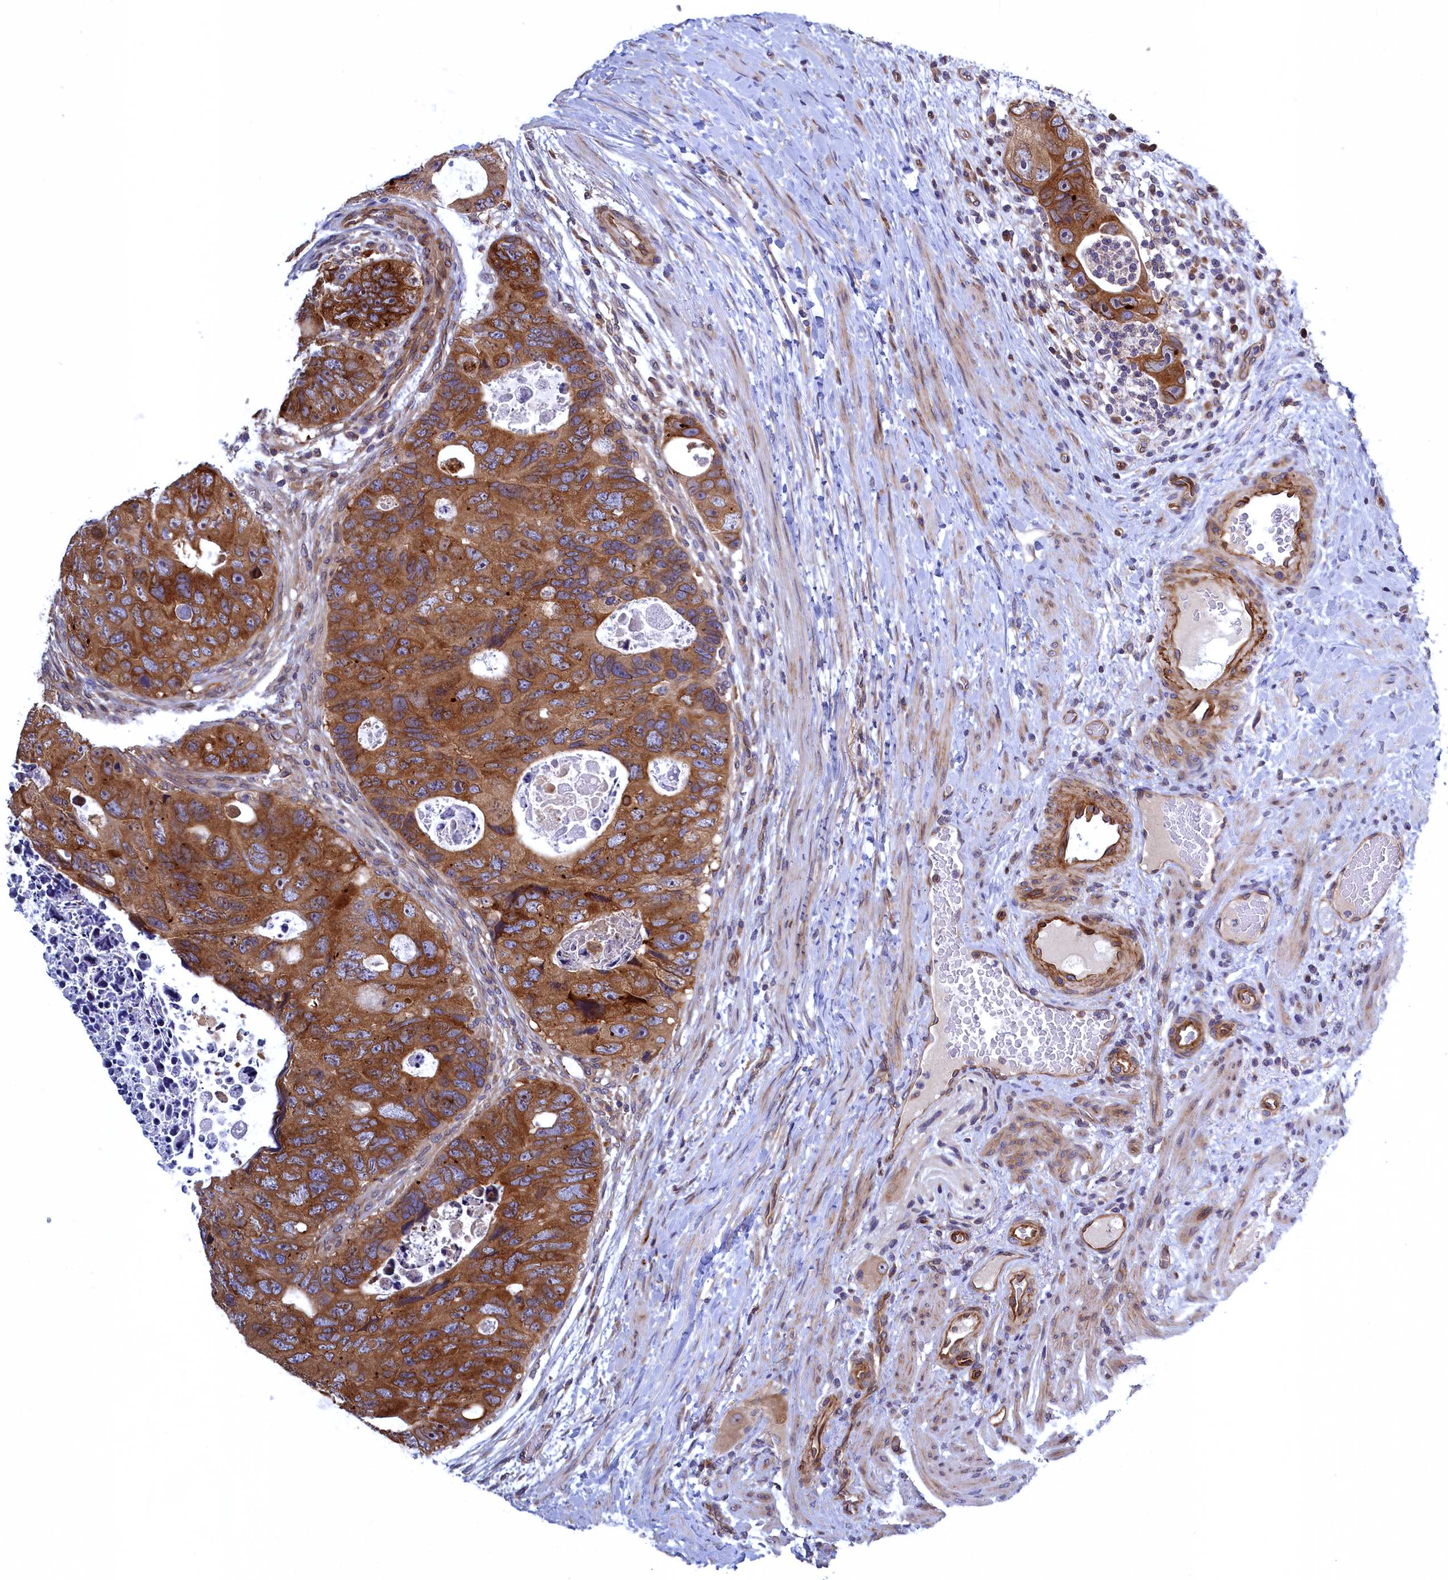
{"staining": {"intensity": "strong", "quantity": ">75%", "location": "cytoplasmic/membranous"}, "tissue": "colorectal cancer", "cell_type": "Tumor cells", "image_type": "cancer", "snomed": [{"axis": "morphology", "description": "Adenocarcinoma, NOS"}, {"axis": "topography", "description": "Rectum"}], "caption": "Colorectal adenocarcinoma stained with a protein marker reveals strong staining in tumor cells.", "gene": "NAA10", "patient": {"sex": "male", "age": 59}}